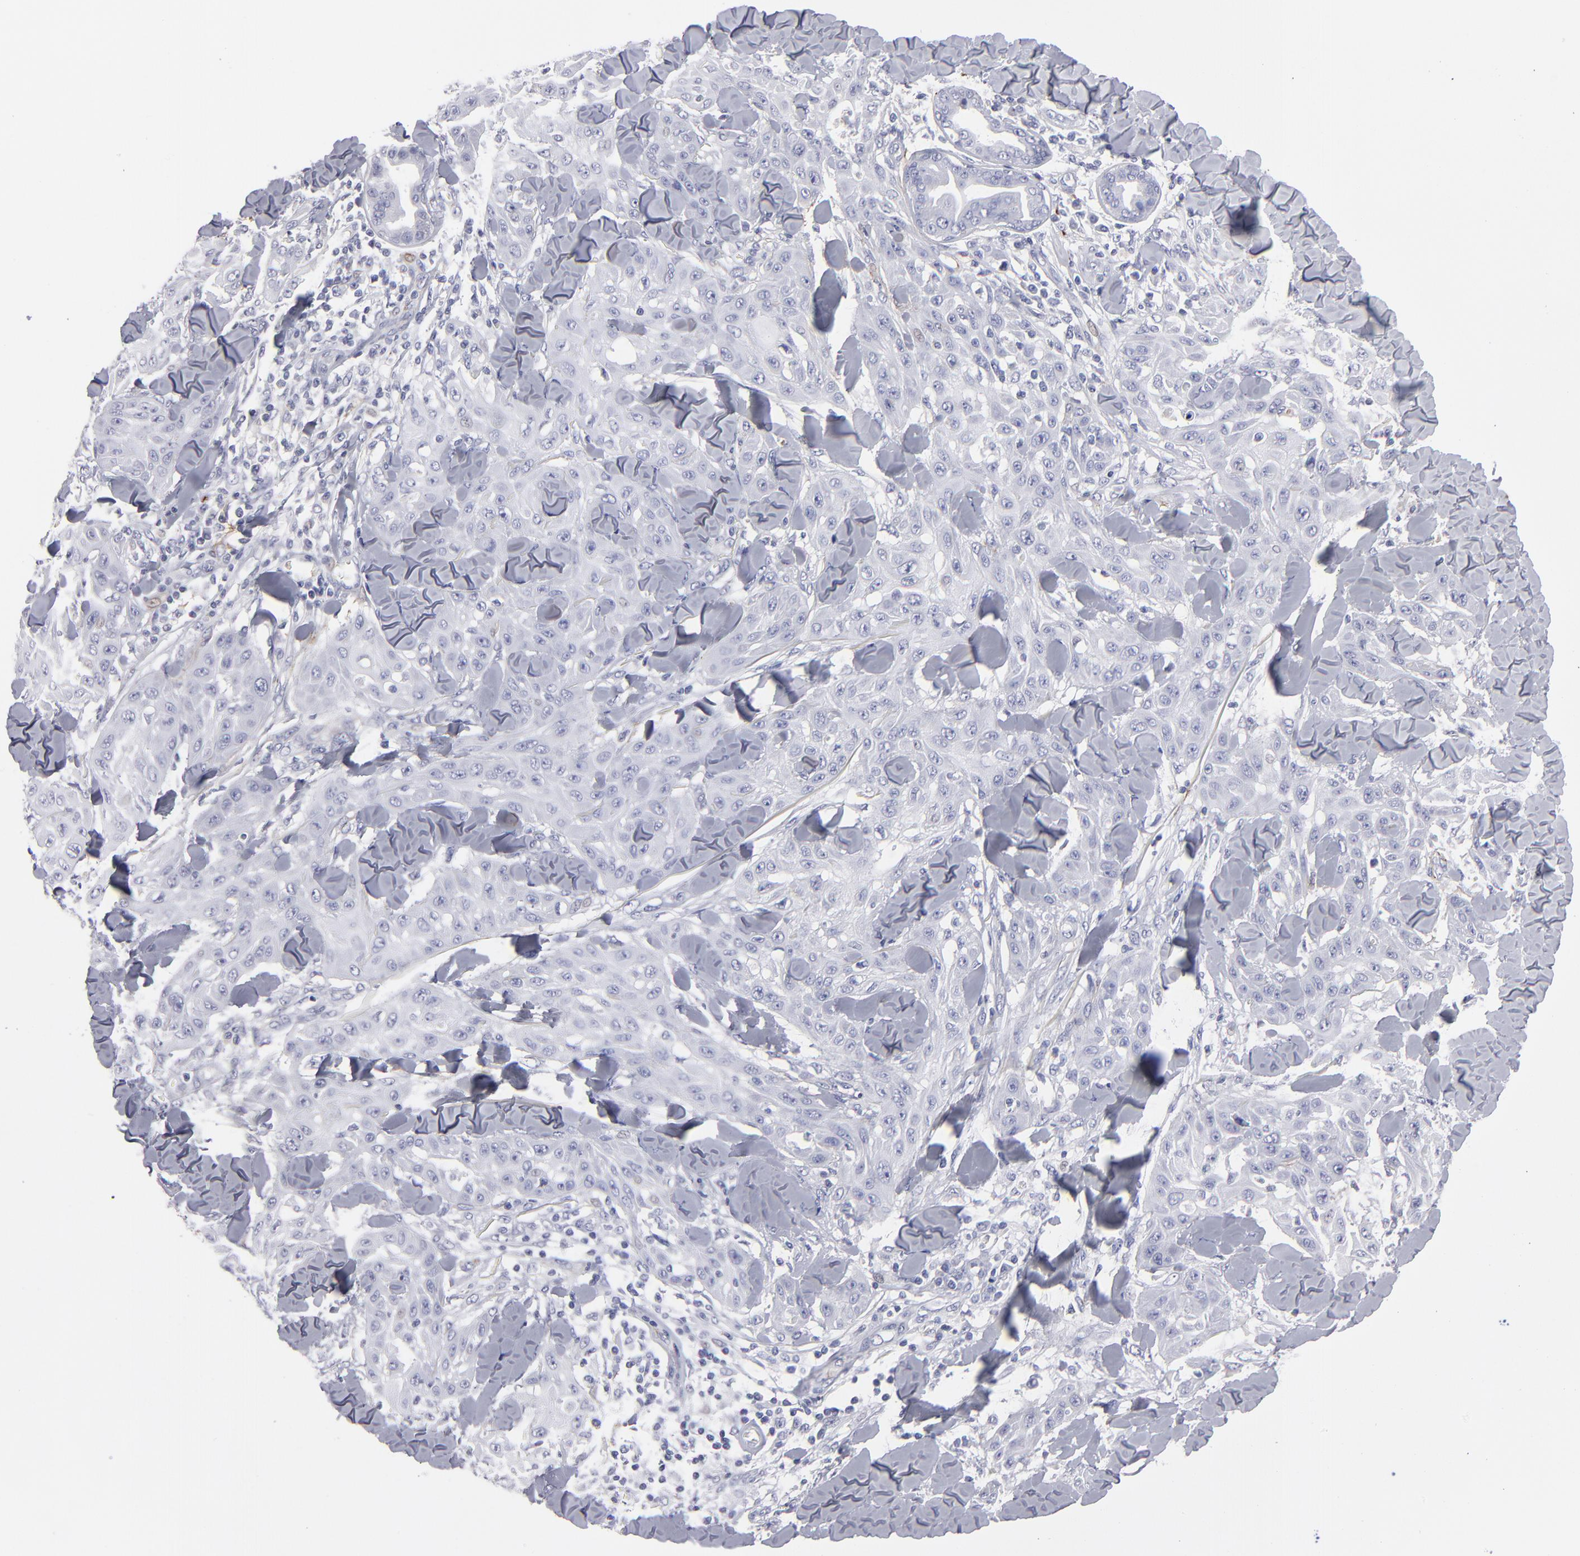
{"staining": {"intensity": "negative", "quantity": "none", "location": "none"}, "tissue": "skin cancer", "cell_type": "Tumor cells", "image_type": "cancer", "snomed": [{"axis": "morphology", "description": "Squamous cell carcinoma, NOS"}, {"axis": "topography", "description": "Skin"}], "caption": "Tumor cells show no significant protein staining in skin cancer.", "gene": "CADM3", "patient": {"sex": "male", "age": 24}}